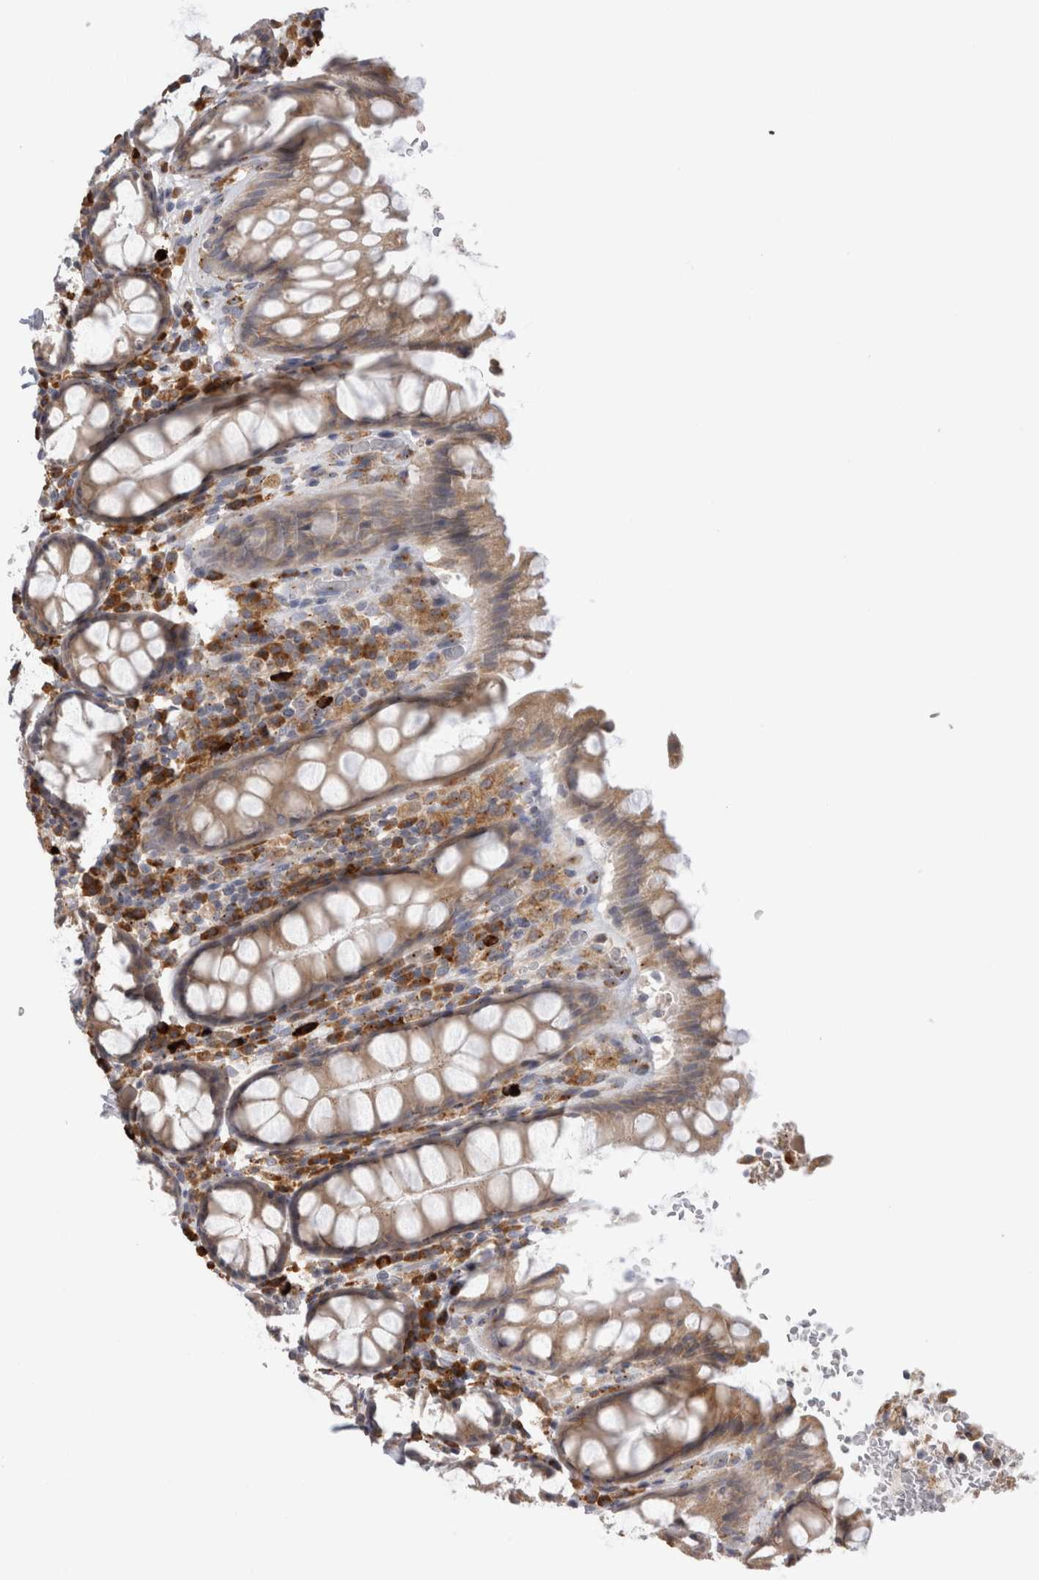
{"staining": {"intensity": "moderate", "quantity": "25%-75%", "location": "cytoplasmic/membranous"}, "tissue": "rectum", "cell_type": "Glandular cells", "image_type": "normal", "snomed": [{"axis": "morphology", "description": "Normal tissue, NOS"}, {"axis": "topography", "description": "Rectum"}], "caption": "Moderate cytoplasmic/membranous expression for a protein is present in about 25%-75% of glandular cells of unremarkable rectum using IHC.", "gene": "ZNF341", "patient": {"sex": "male", "age": 64}}